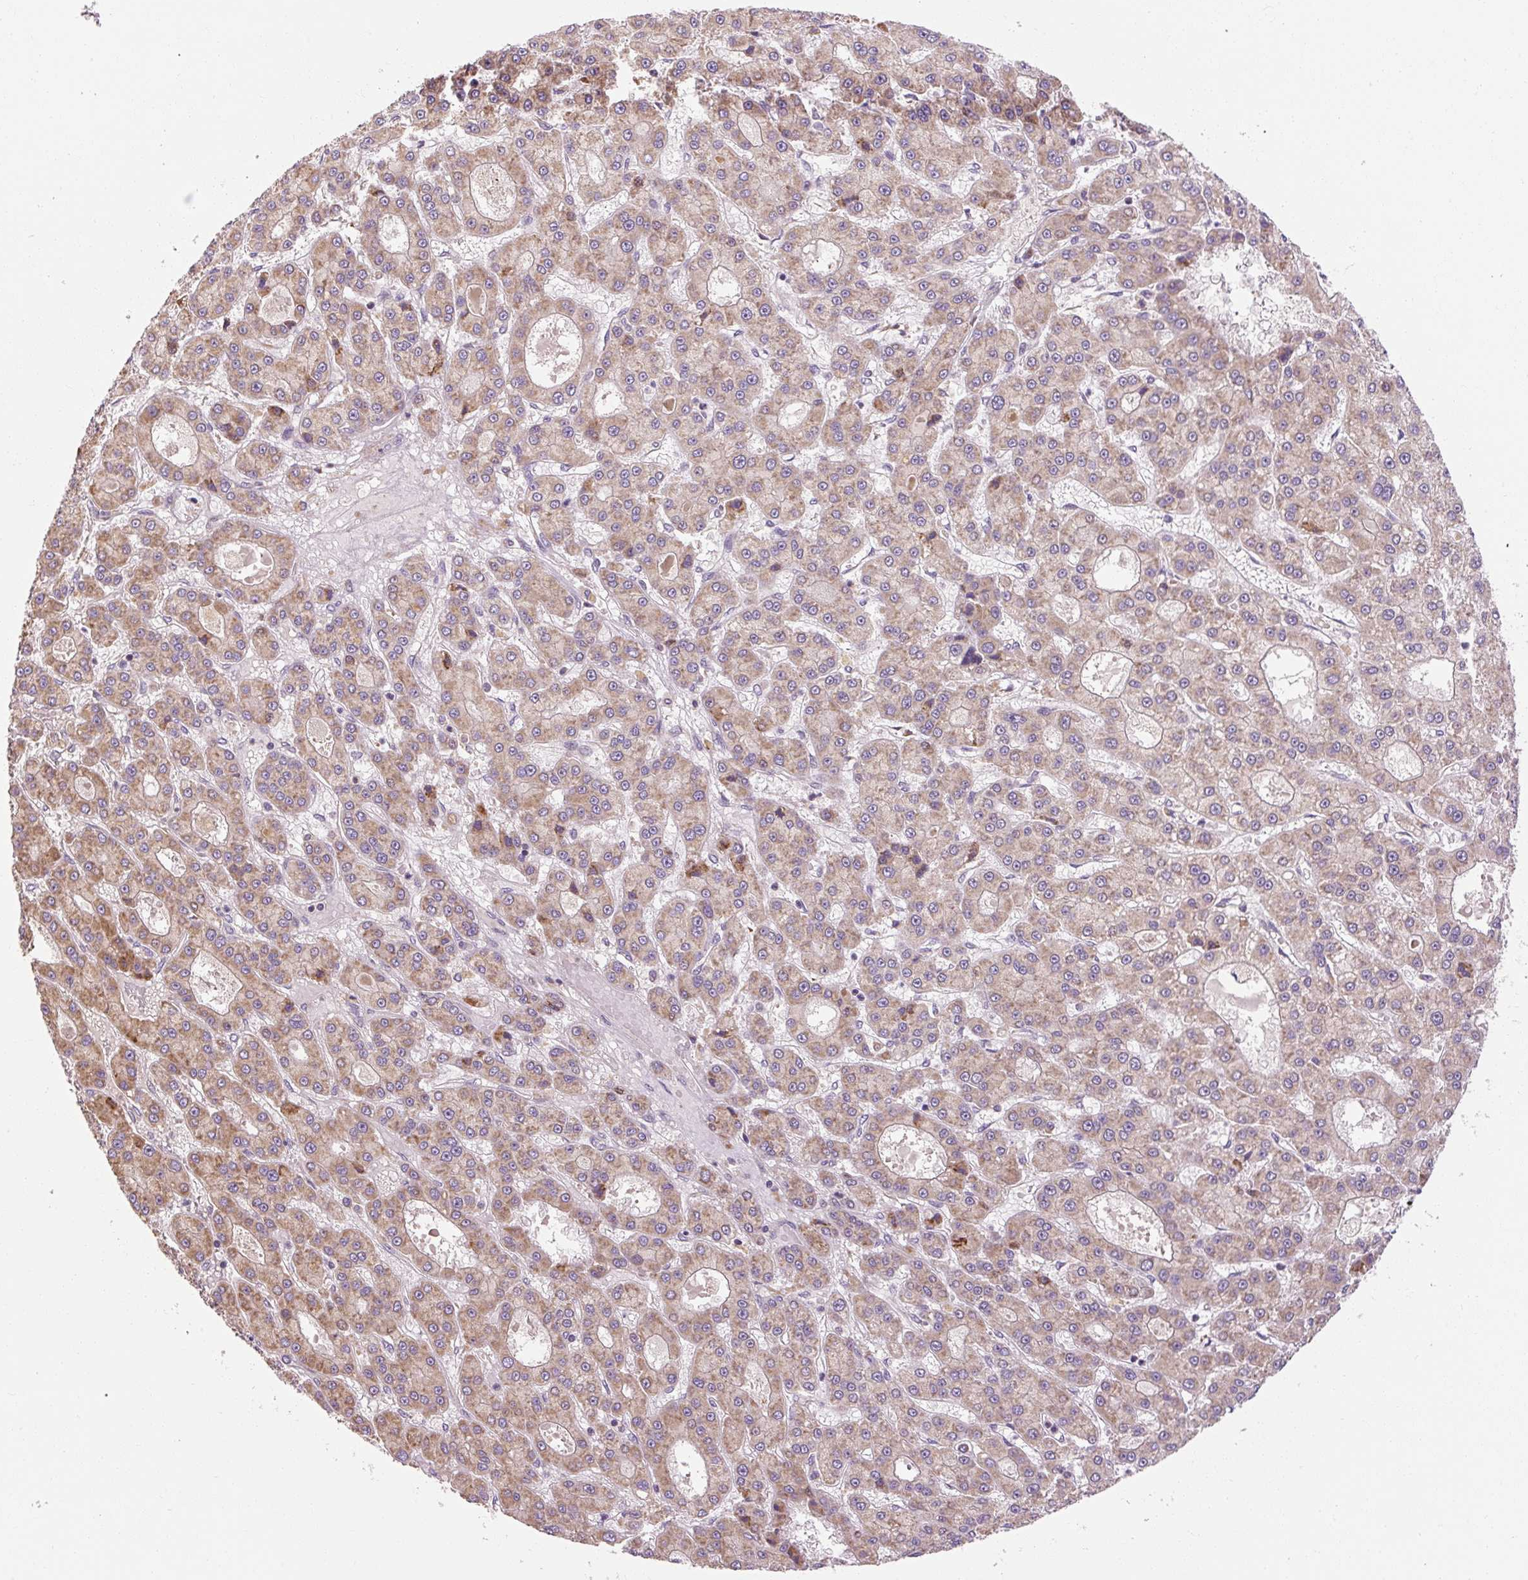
{"staining": {"intensity": "moderate", "quantity": ">75%", "location": "cytoplasmic/membranous"}, "tissue": "liver cancer", "cell_type": "Tumor cells", "image_type": "cancer", "snomed": [{"axis": "morphology", "description": "Carcinoma, Hepatocellular, NOS"}, {"axis": "topography", "description": "Liver"}], "caption": "A micrograph of hepatocellular carcinoma (liver) stained for a protein demonstrates moderate cytoplasmic/membranous brown staining in tumor cells. The staining was performed using DAB (3,3'-diaminobenzidine) to visualize the protein expression in brown, while the nuclei were stained in blue with hematoxylin (Magnification: 20x).", "gene": "PRSS48", "patient": {"sex": "male", "age": 70}}